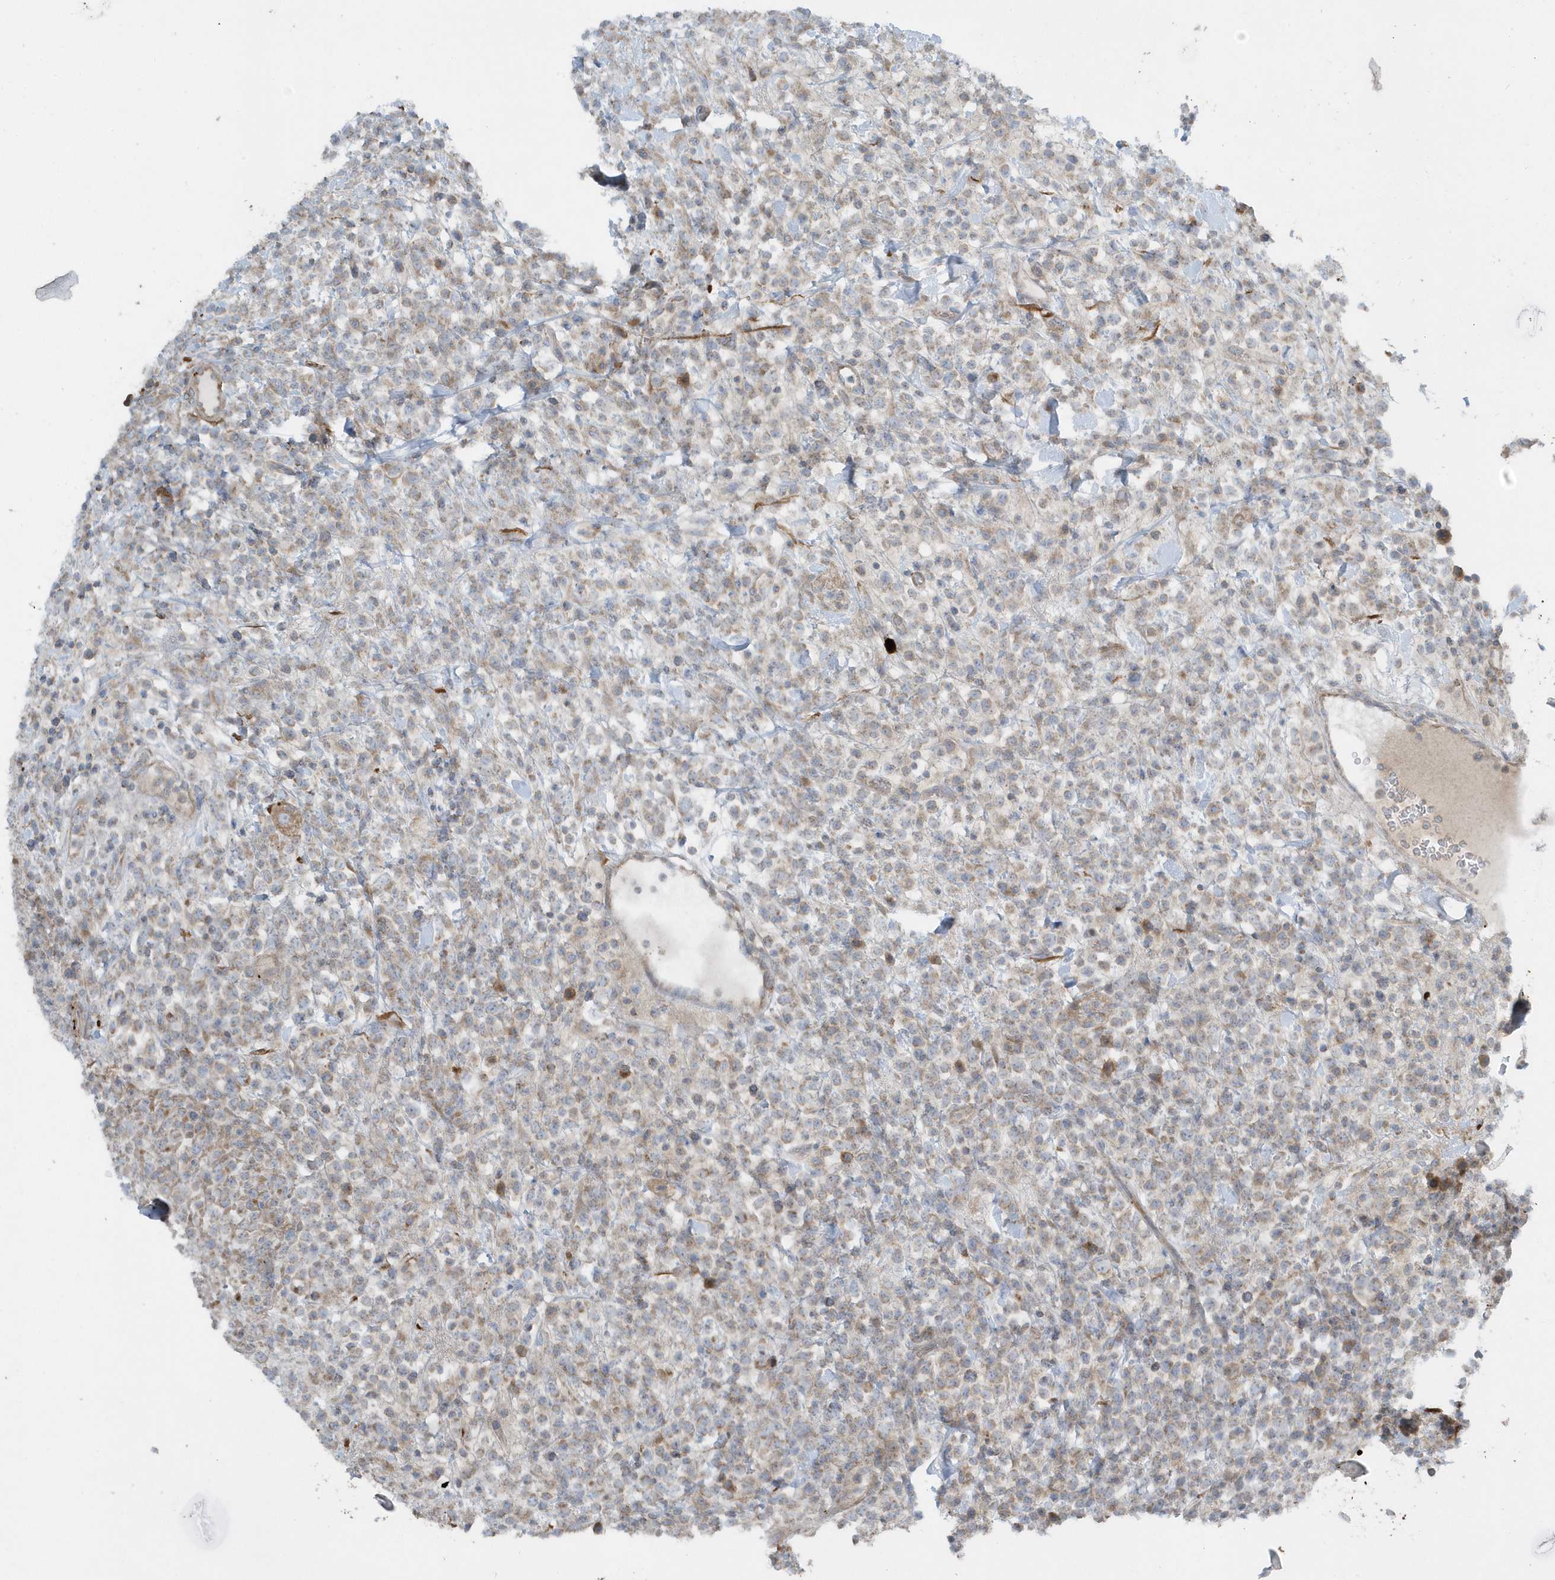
{"staining": {"intensity": "weak", "quantity": "25%-75%", "location": "cytoplasmic/membranous"}, "tissue": "lymphoma", "cell_type": "Tumor cells", "image_type": "cancer", "snomed": [{"axis": "morphology", "description": "Malignant lymphoma, non-Hodgkin's type, High grade"}, {"axis": "topography", "description": "Colon"}], "caption": "This is an image of IHC staining of high-grade malignant lymphoma, non-Hodgkin's type, which shows weak staining in the cytoplasmic/membranous of tumor cells.", "gene": "SLC38A2", "patient": {"sex": "female", "age": 53}}